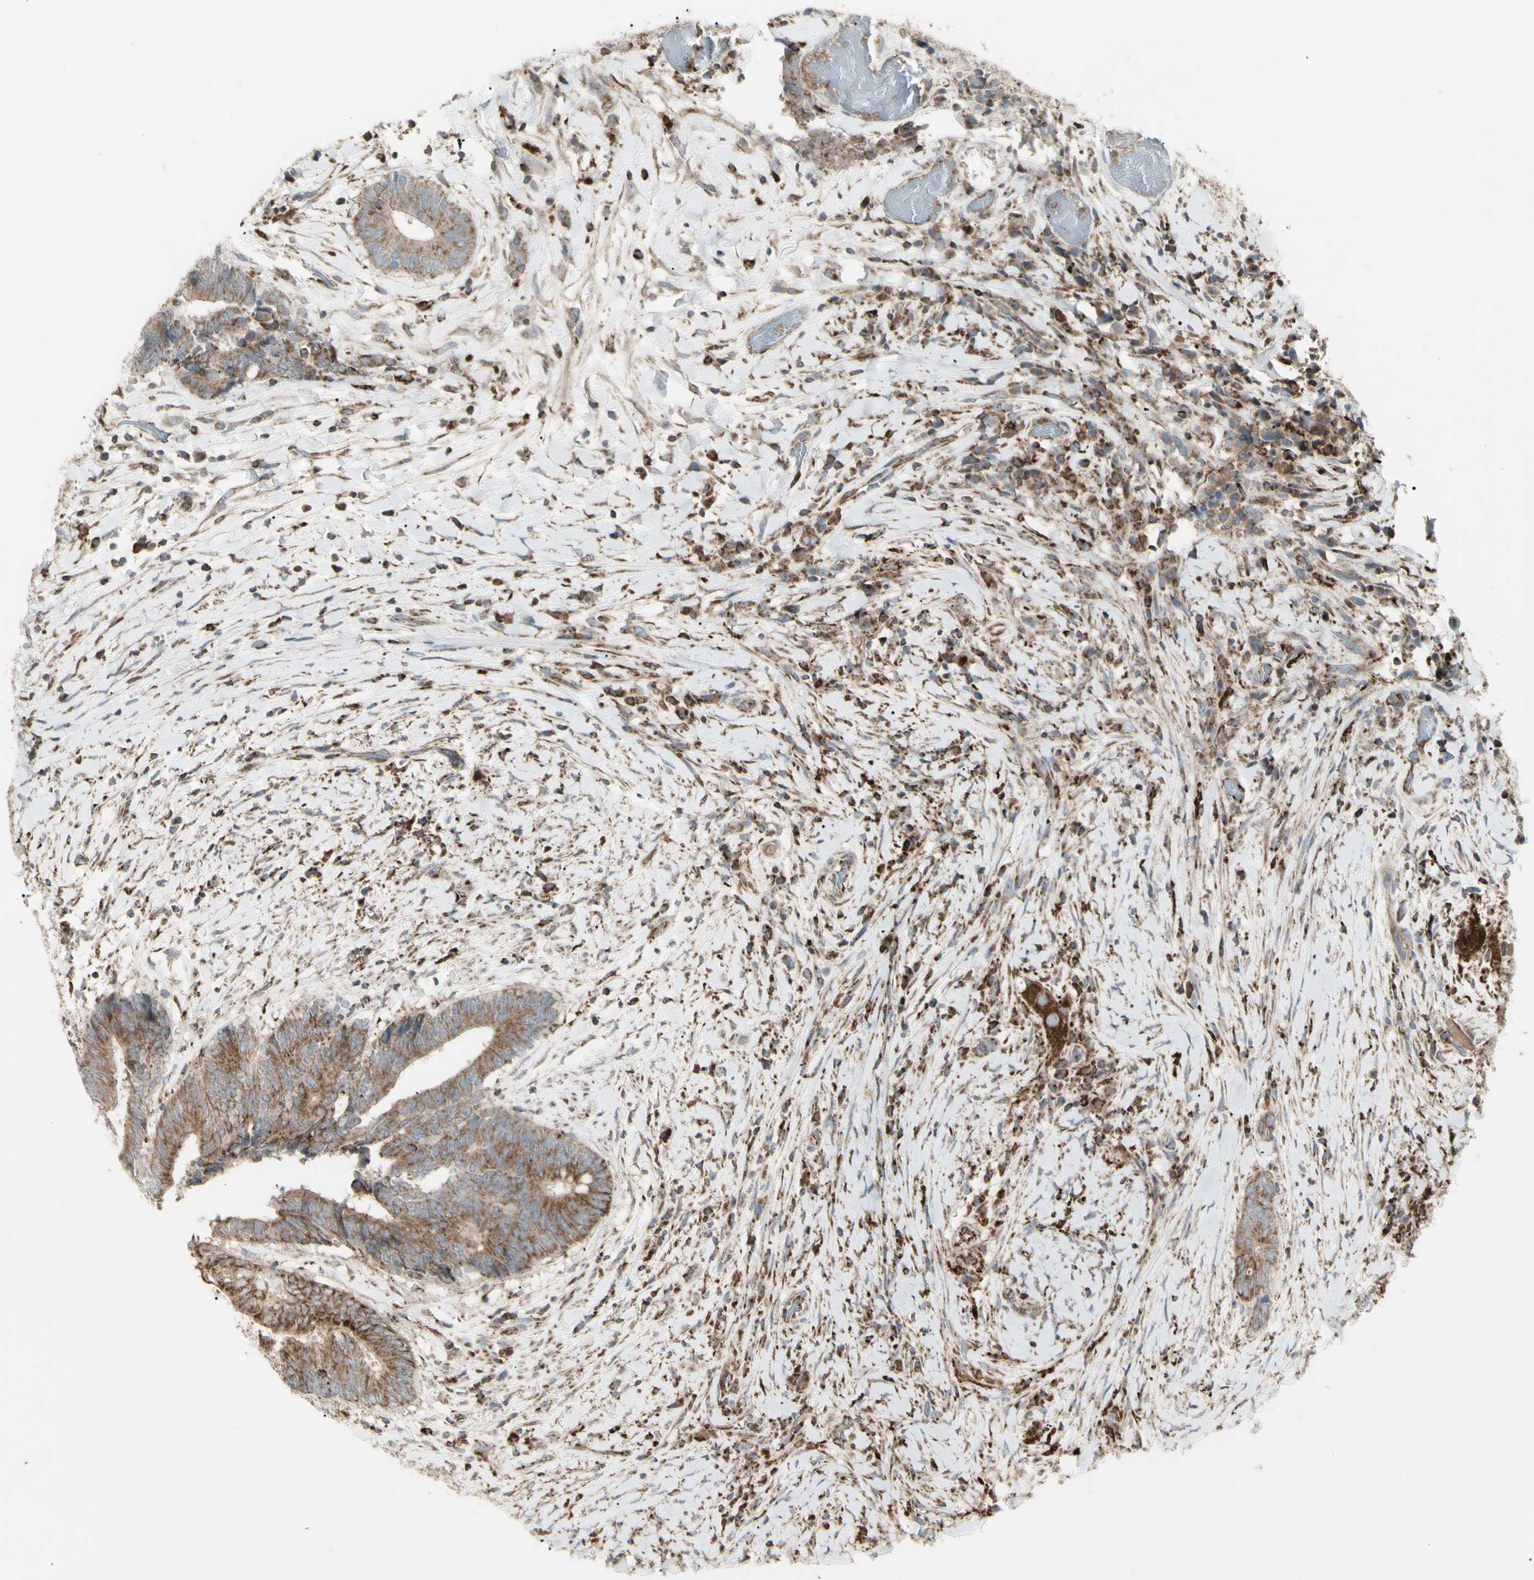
{"staining": {"intensity": "moderate", "quantity": ">75%", "location": "cytoplasmic/membranous"}, "tissue": "colorectal cancer", "cell_type": "Tumor cells", "image_type": "cancer", "snomed": [{"axis": "morphology", "description": "Adenocarcinoma, NOS"}, {"axis": "topography", "description": "Rectum"}], "caption": "Colorectal cancer (adenocarcinoma) tissue exhibits moderate cytoplasmic/membranous positivity in about >75% of tumor cells, visualized by immunohistochemistry.", "gene": "CYB5R1", "patient": {"sex": "male", "age": 63}}